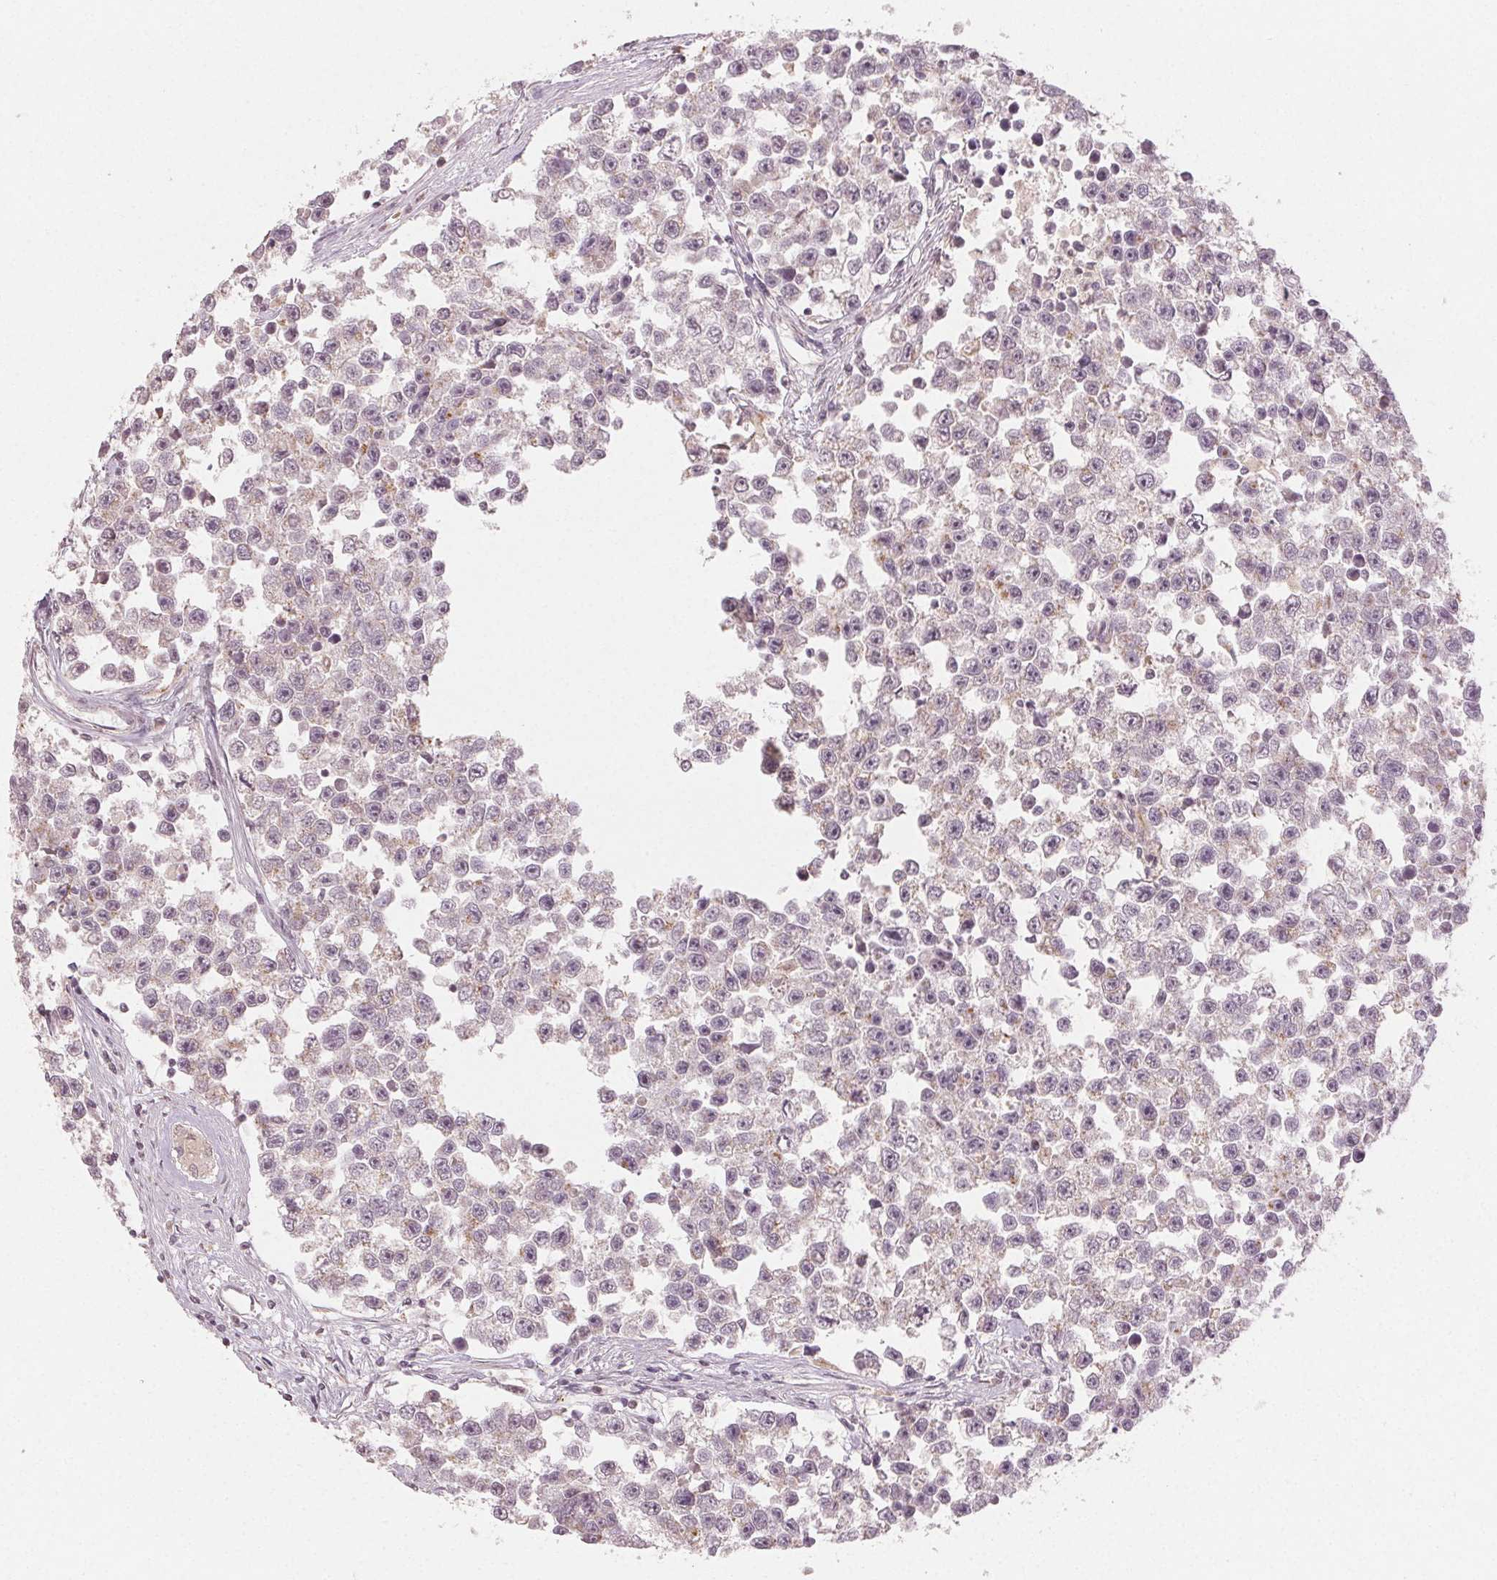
{"staining": {"intensity": "negative", "quantity": "none", "location": "none"}, "tissue": "testis cancer", "cell_type": "Tumor cells", "image_type": "cancer", "snomed": [{"axis": "morphology", "description": "Seminoma, NOS"}, {"axis": "topography", "description": "Testis"}], "caption": "Immunohistochemical staining of human testis seminoma reveals no significant staining in tumor cells.", "gene": "MAPK14", "patient": {"sex": "male", "age": 26}}